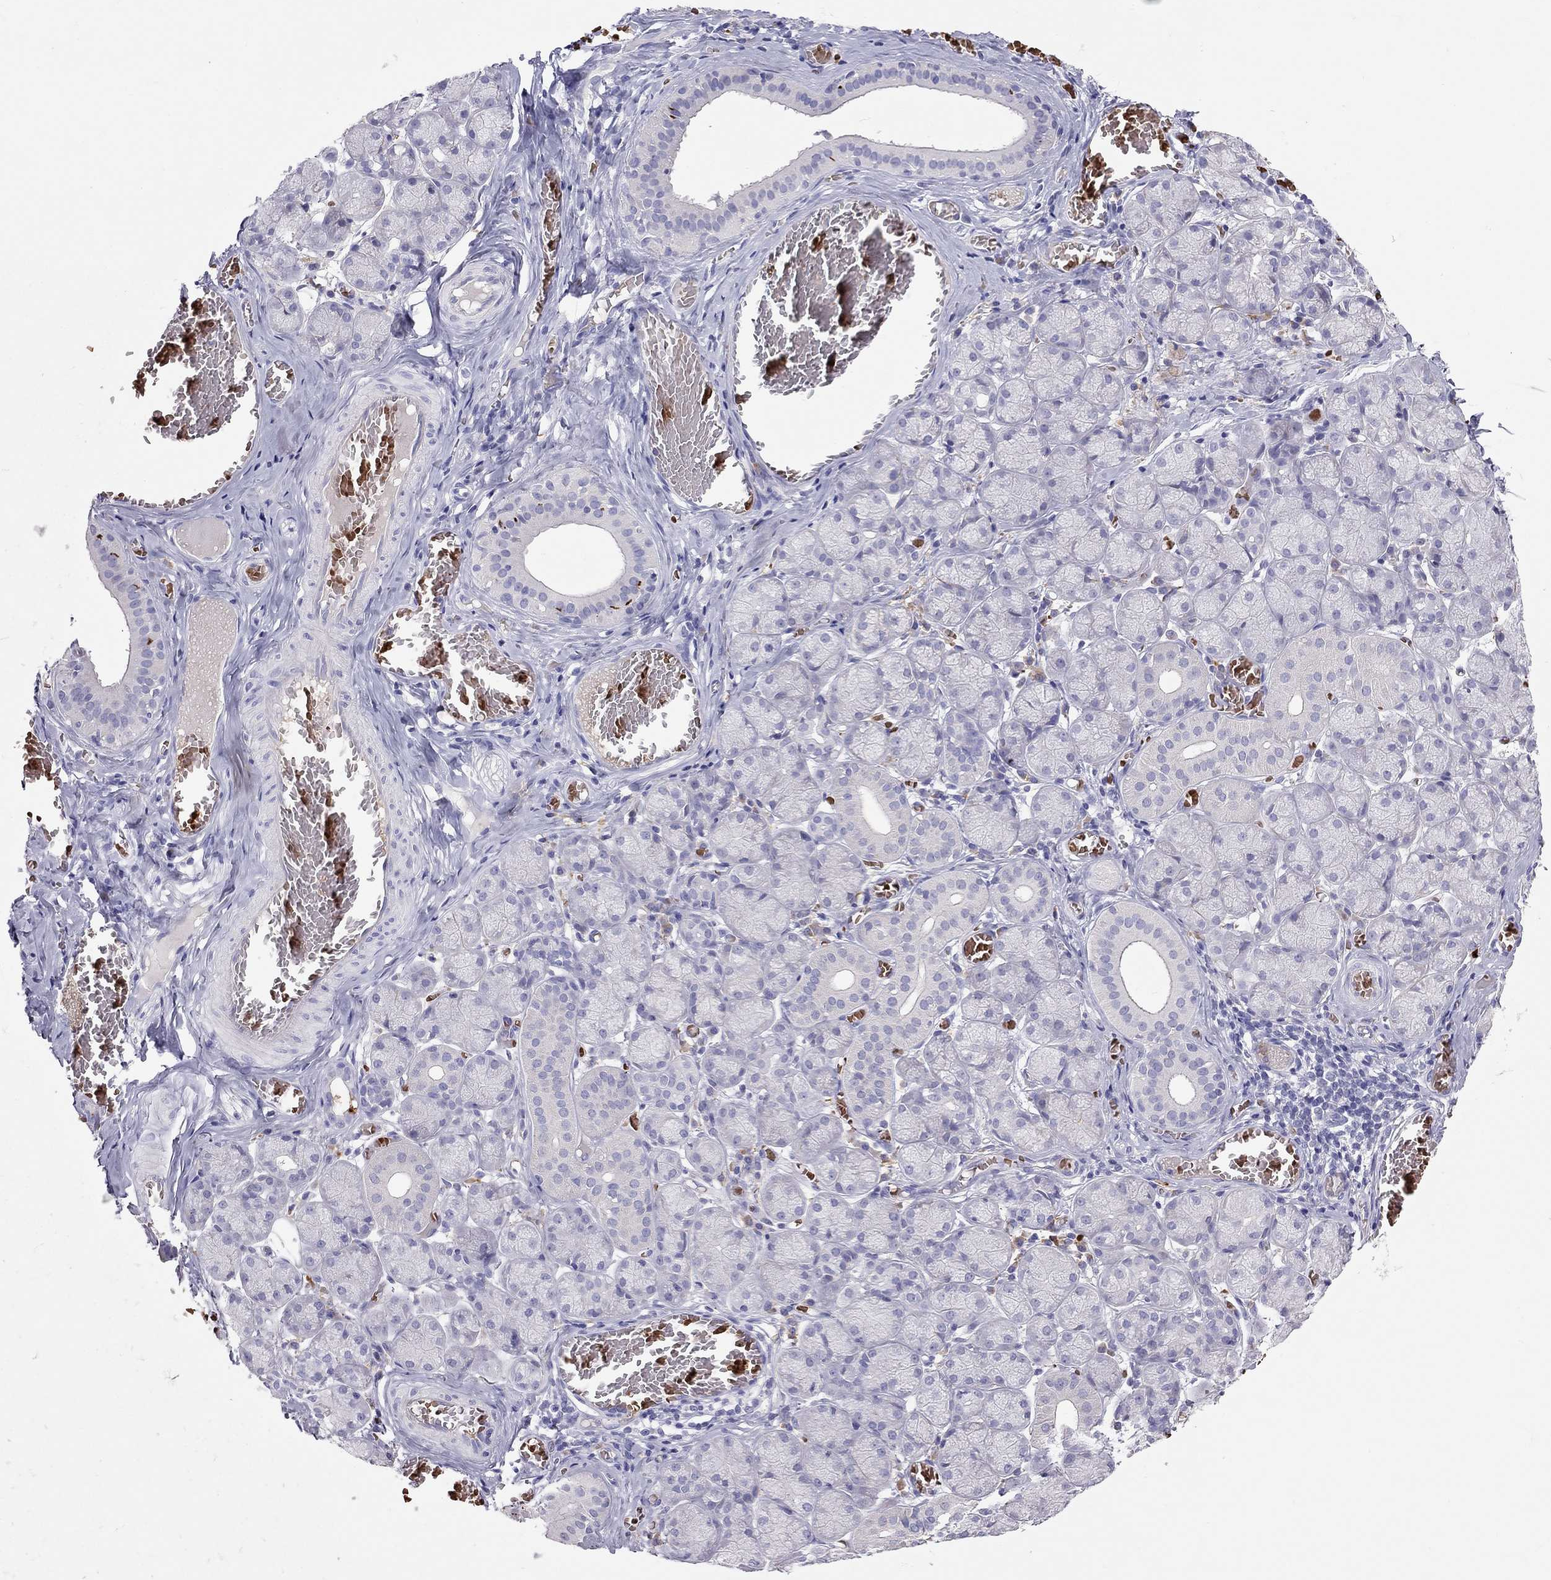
{"staining": {"intensity": "negative", "quantity": "none", "location": "none"}, "tissue": "salivary gland", "cell_type": "Glandular cells", "image_type": "normal", "snomed": [{"axis": "morphology", "description": "Normal tissue, NOS"}, {"axis": "topography", "description": "Salivary gland"}, {"axis": "topography", "description": "Peripheral nerve tissue"}], "caption": "The micrograph exhibits no significant staining in glandular cells of salivary gland.", "gene": "FRMD1", "patient": {"sex": "female", "age": 24}}